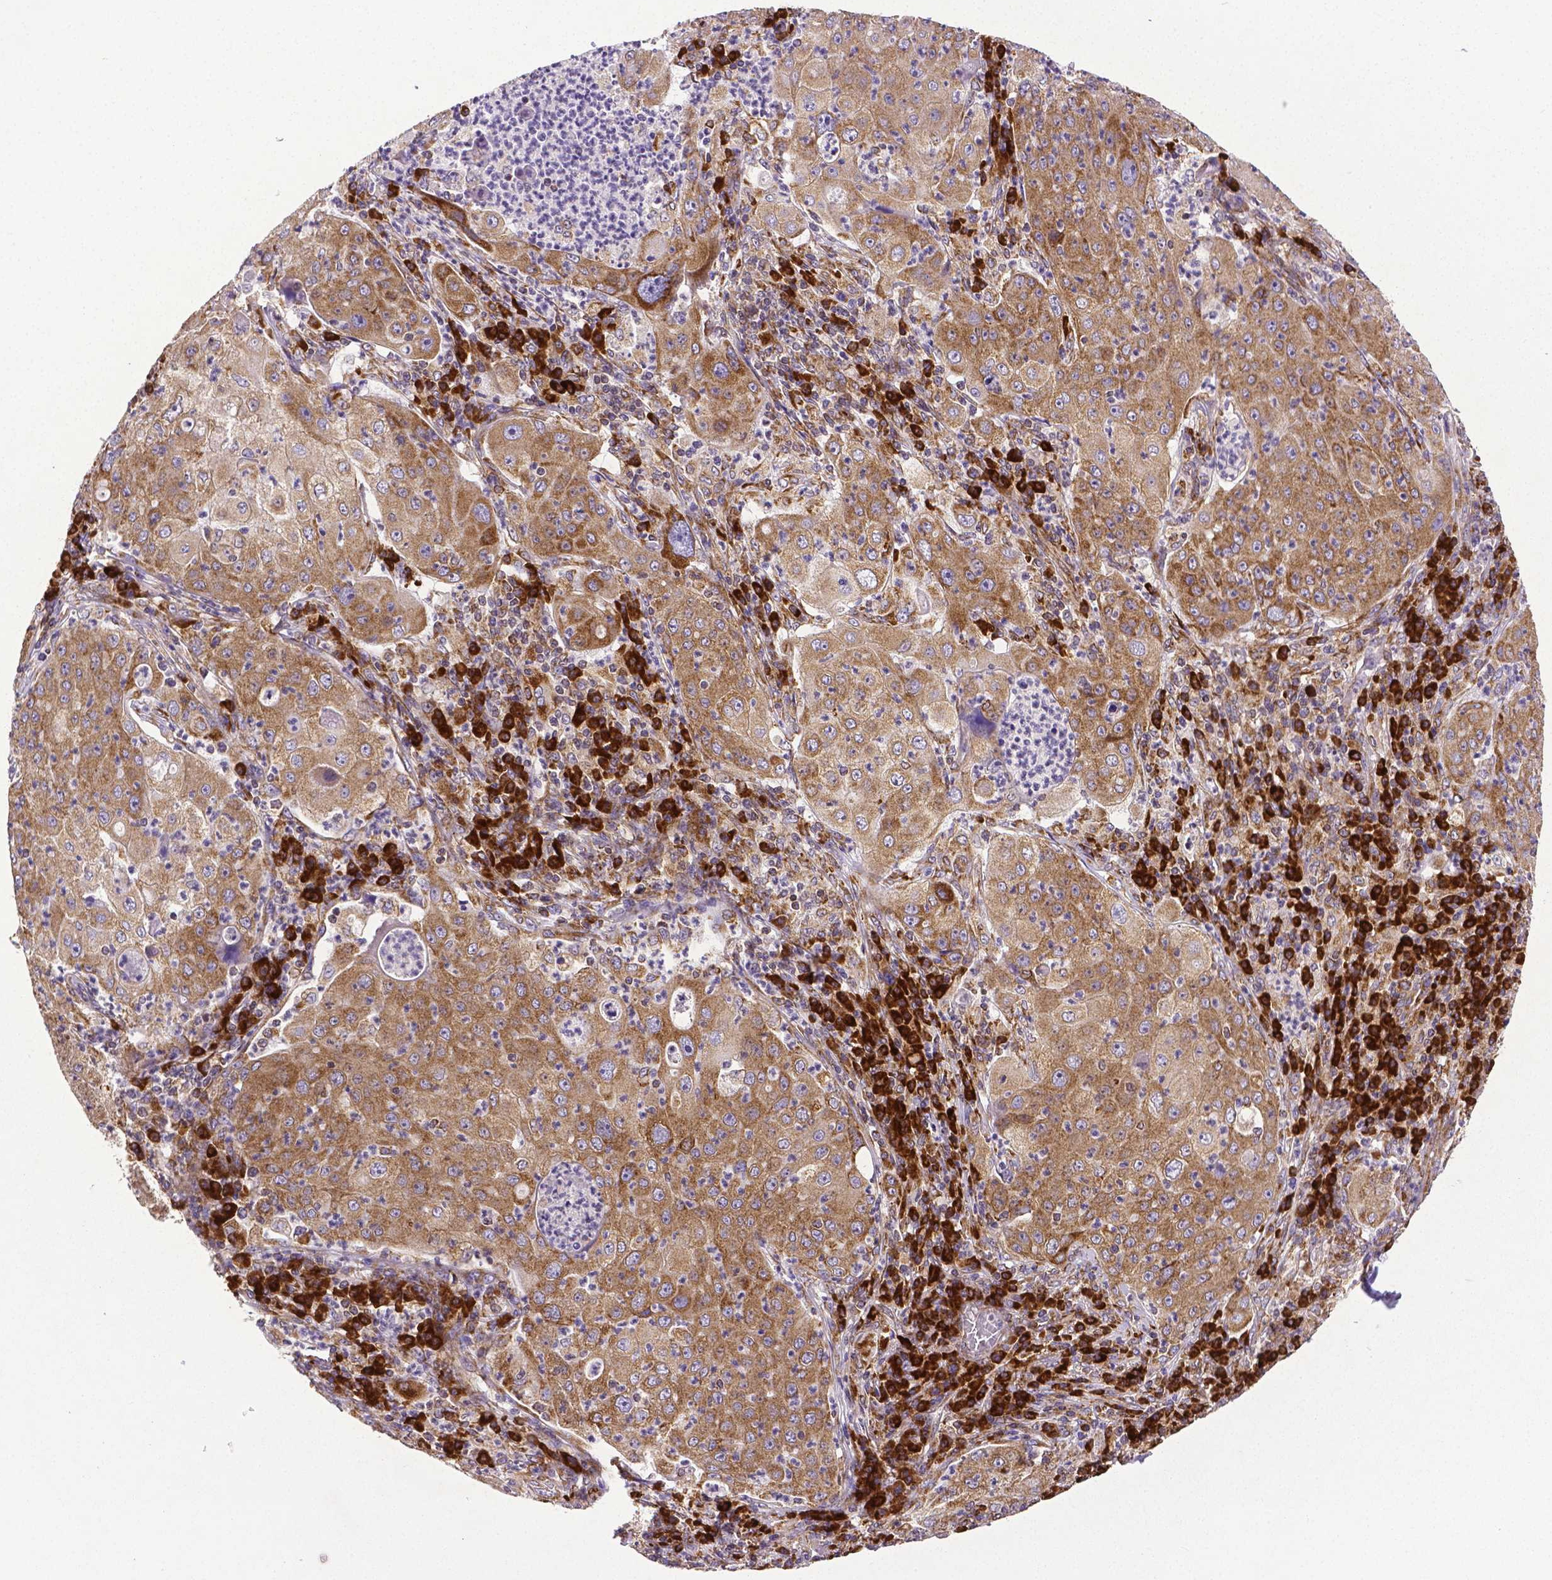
{"staining": {"intensity": "moderate", "quantity": ">75%", "location": "cytoplasmic/membranous"}, "tissue": "lung cancer", "cell_type": "Tumor cells", "image_type": "cancer", "snomed": [{"axis": "morphology", "description": "Squamous cell carcinoma, NOS"}, {"axis": "topography", "description": "Lung"}], "caption": "Lung cancer (squamous cell carcinoma) stained for a protein (brown) shows moderate cytoplasmic/membranous positive expression in approximately >75% of tumor cells.", "gene": "MTDH", "patient": {"sex": "female", "age": 59}}